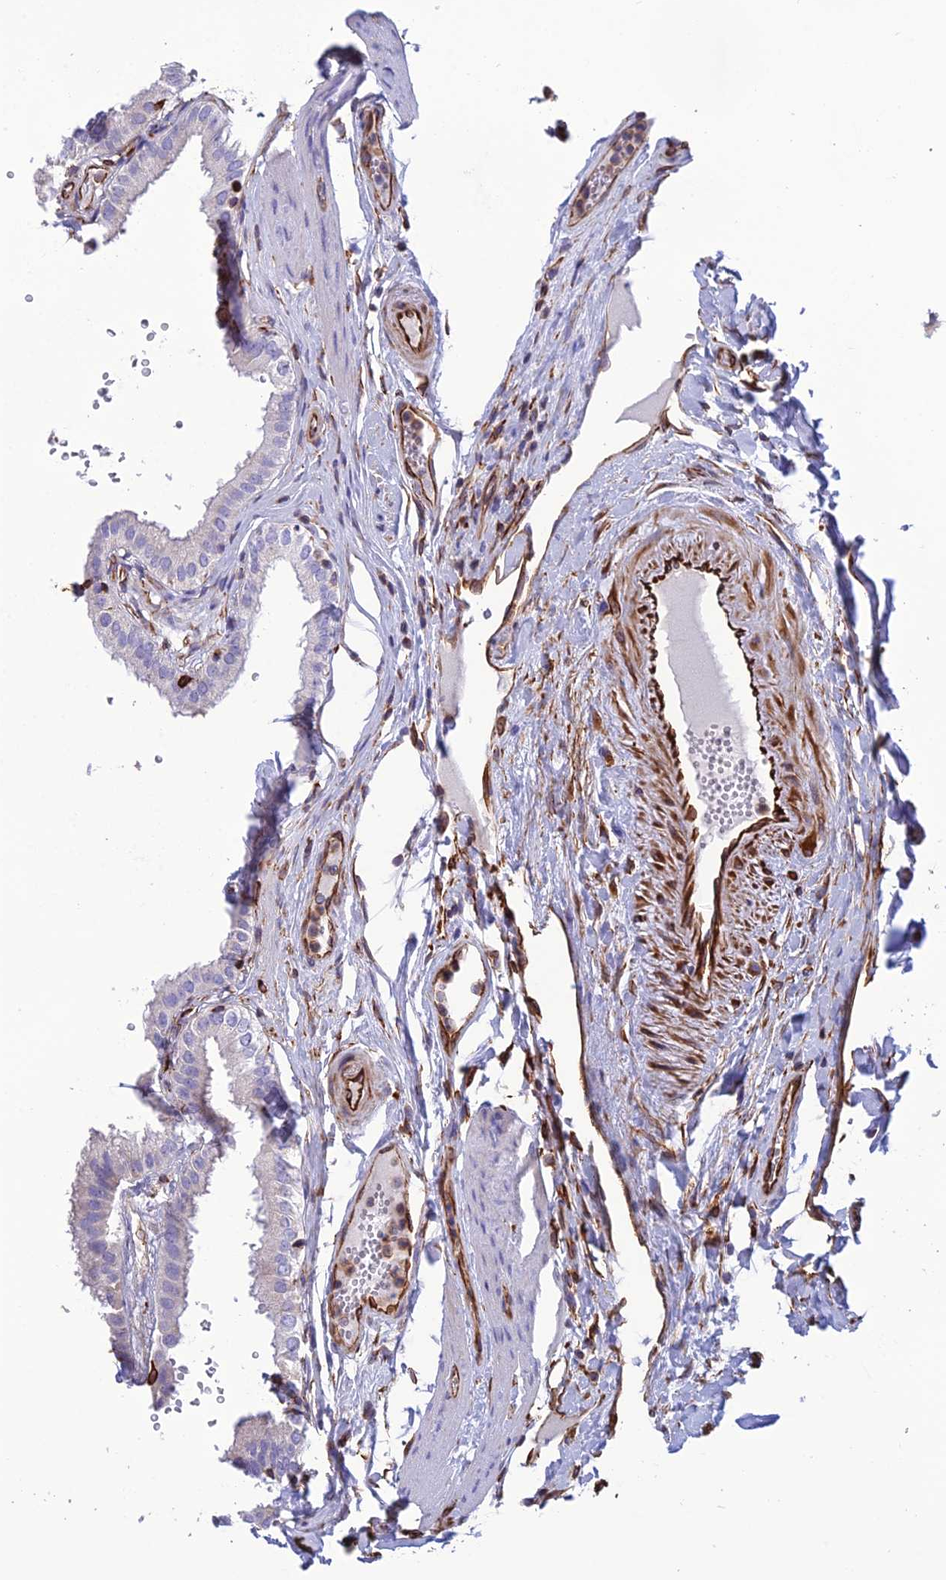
{"staining": {"intensity": "negative", "quantity": "none", "location": "none"}, "tissue": "gallbladder", "cell_type": "Glandular cells", "image_type": "normal", "snomed": [{"axis": "morphology", "description": "Normal tissue, NOS"}, {"axis": "topography", "description": "Gallbladder"}], "caption": "Immunohistochemistry (IHC) histopathology image of normal gallbladder stained for a protein (brown), which demonstrates no expression in glandular cells. The staining is performed using DAB (3,3'-diaminobenzidine) brown chromogen with nuclei counter-stained in using hematoxylin.", "gene": "FBXL20", "patient": {"sex": "female", "age": 61}}